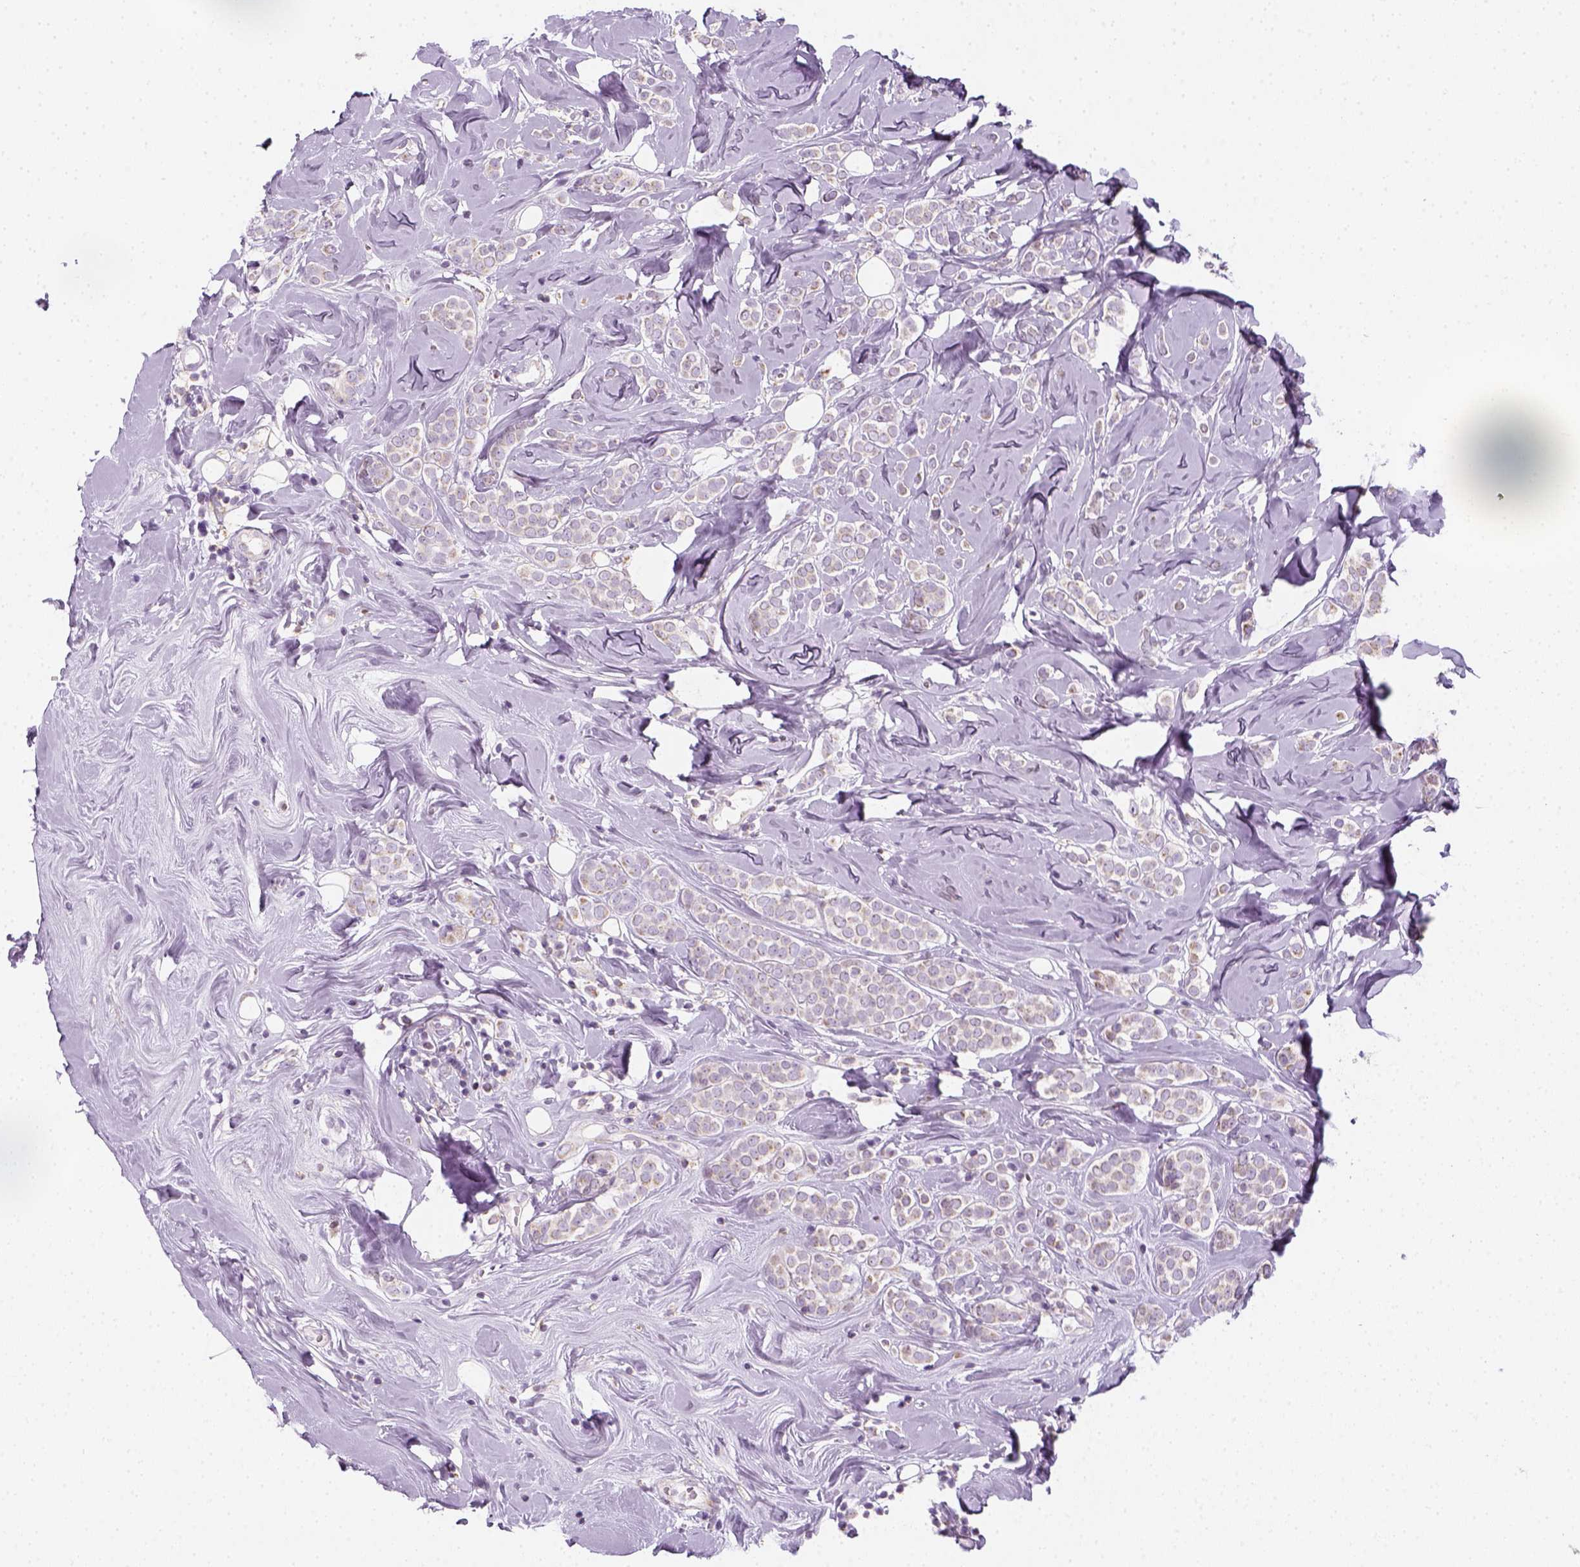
{"staining": {"intensity": "weak", "quantity": "25%-75%", "location": "cytoplasmic/membranous"}, "tissue": "breast cancer", "cell_type": "Tumor cells", "image_type": "cancer", "snomed": [{"axis": "morphology", "description": "Lobular carcinoma"}, {"axis": "topography", "description": "Breast"}], "caption": "Immunohistochemical staining of breast cancer shows low levels of weak cytoplasmic/membranous expression in approximately 25%-75% of tumor cells.", "gene": "AWAT2", "patient": {"sex": "female", "age": 49}}